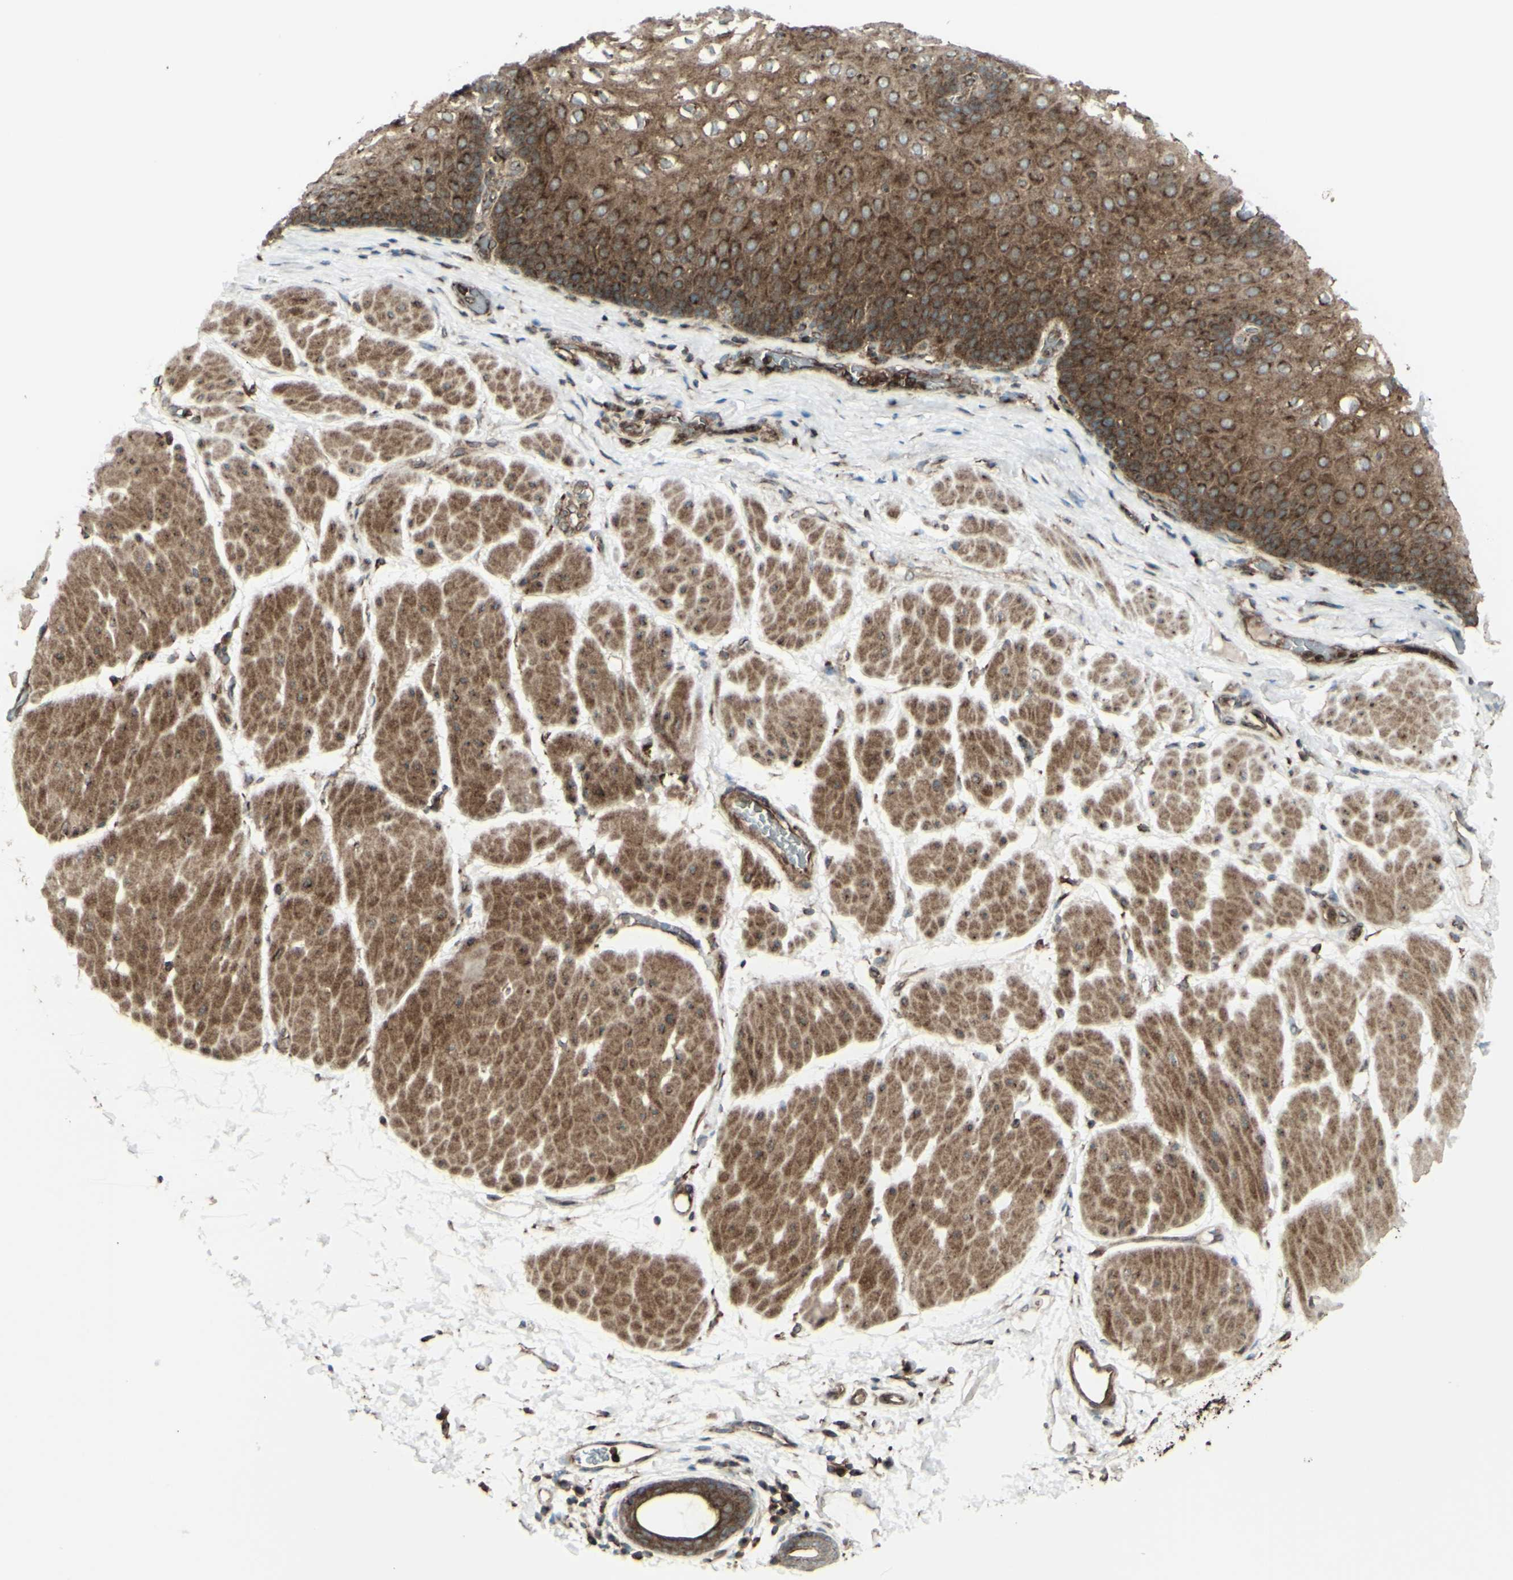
{"staining": {"intensity": "strong", "quantity": ">75%", "location": "cytoplasmic/membranous"}, "tissue": "esophagus", "cell_type": "Squamous epithelial cells", "image_type": "normal", "snomed": [{"axis": "morphology", "description": "Normal tissue, NOS"}, {"axis": "topography", "description": "Esophagus"}], "caption": "A brown stain highlights strong cytoplasmic/membranous expression of a protein in squamous epithelial cells of unremarkable esophagus.", "gene": "NAPA", "patient": {"sex": "male", "age": 48}}